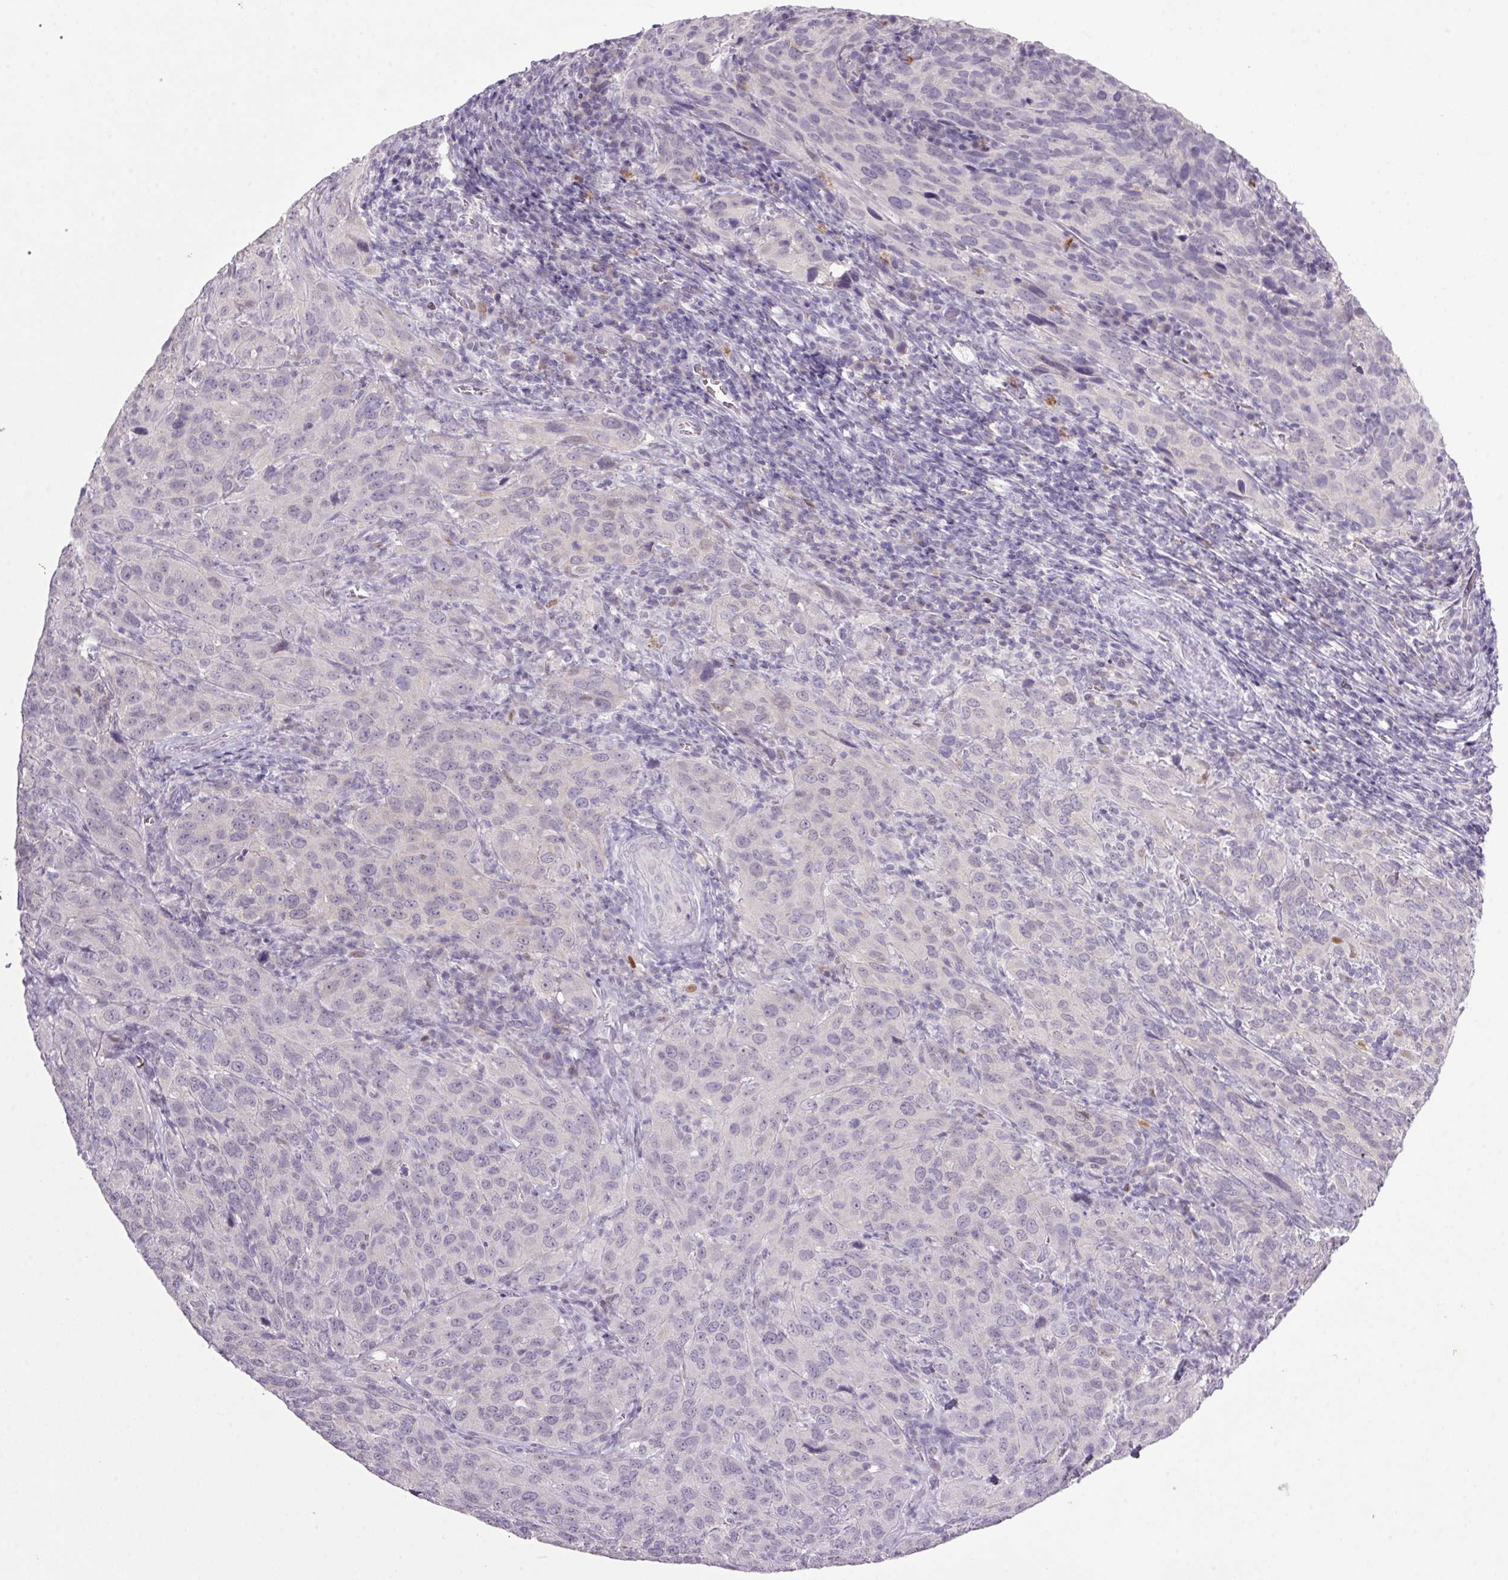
{"staining": {"intensity": "negative", "quantity": "none", "location": "none"}, "tissue": "cervical cancer", "cell_type": "Tumor cells", "image_type": "cancer", "snomed": [{"axis": "morphology", "description": "Normal tissue, NOS"}, {"axis": "morphology", "description": "Squamous cell carcinoma, NOS"}, {"axis": "topography", "description": "Cervix"}], "caption": "This is a histopathology image of immunohistochemistry (IHC) staining of cervical cancer, which shows no staining in tumor cells.", "gene": "TRDN", "patient": {"sex": "female", "age": 51}}